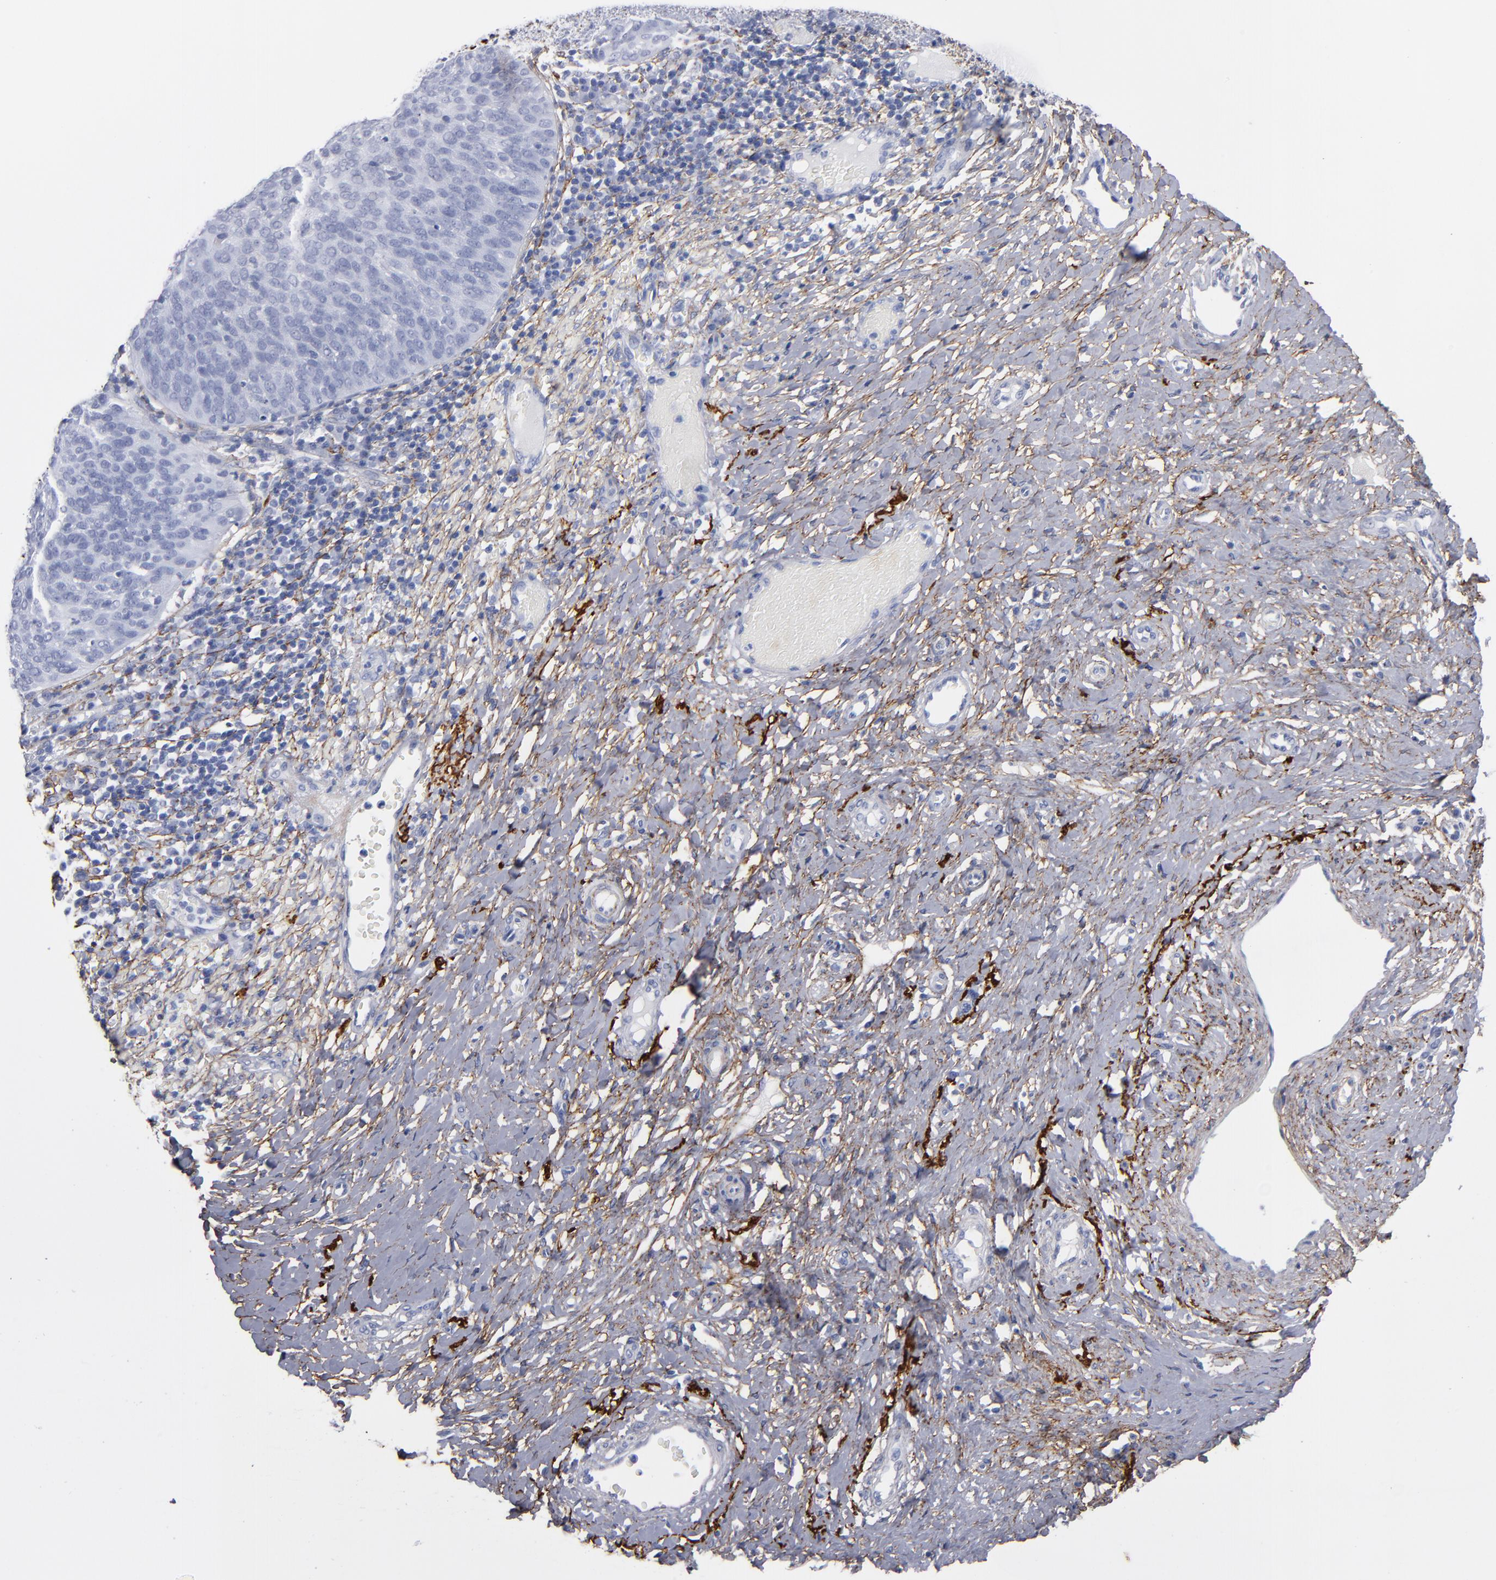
{"staining": {"intensity": "negative", "quantity": "none", "location": "none"}, "tissue": "cervical cancer", "cell_type": "Tumor cells", "image_type": "cancer", "snomed": [{"axis": "morphology", "description": "Normal tissue, NOS"}, {"axis": "morphology", "description": "Squamous cell carcinoma, NOS"}, {"axis": "topography", "description": "Cervix"}], "caption": "Squamous cell carcinoma (cervical) was stained to show a protein in brown. There is no significant expression in tumor cells.", "gene": "EMILIN1", "patient": {"sex": "female", "age": 39}}